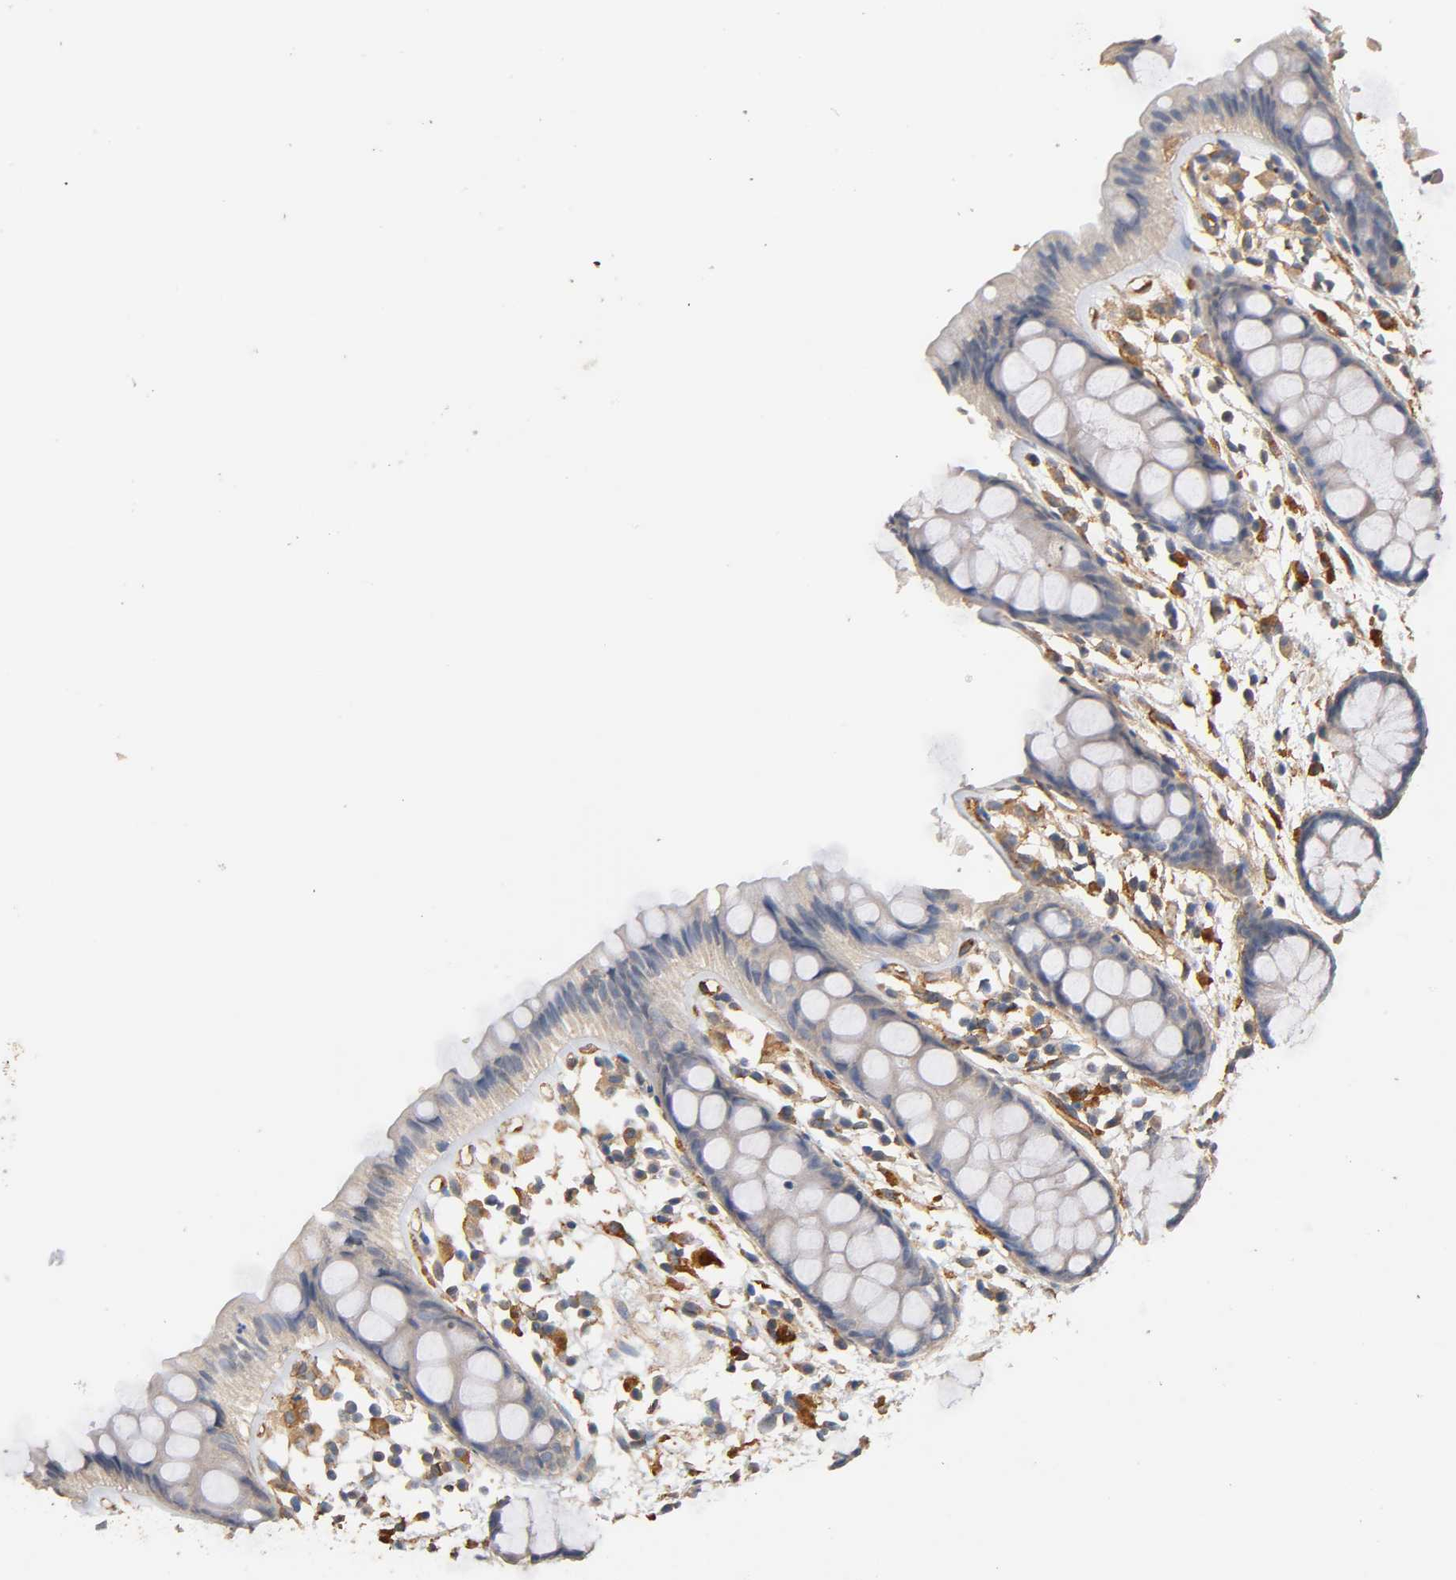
{"staining": {"intensity": "negative", "quantity": "none", "location": "none"}, "tissue": "rectum", "cell_type": "Glandular cells", "image_type": "normal", "snomed": [{"axis": "morphology", "description": "Normal tissue, NOS"}, {"axis": "topography", "description": "Rectum"}], "caption": "A high-resolution histopathology image shows immunohistochemistry (IHC) staining of benign rectum, which displays no significant positivity in glandular cells. (DAB IHC with hematoxylin counter stain).", "gene": "IFITM2", "patient": {"sex": "female", "age": 66}}